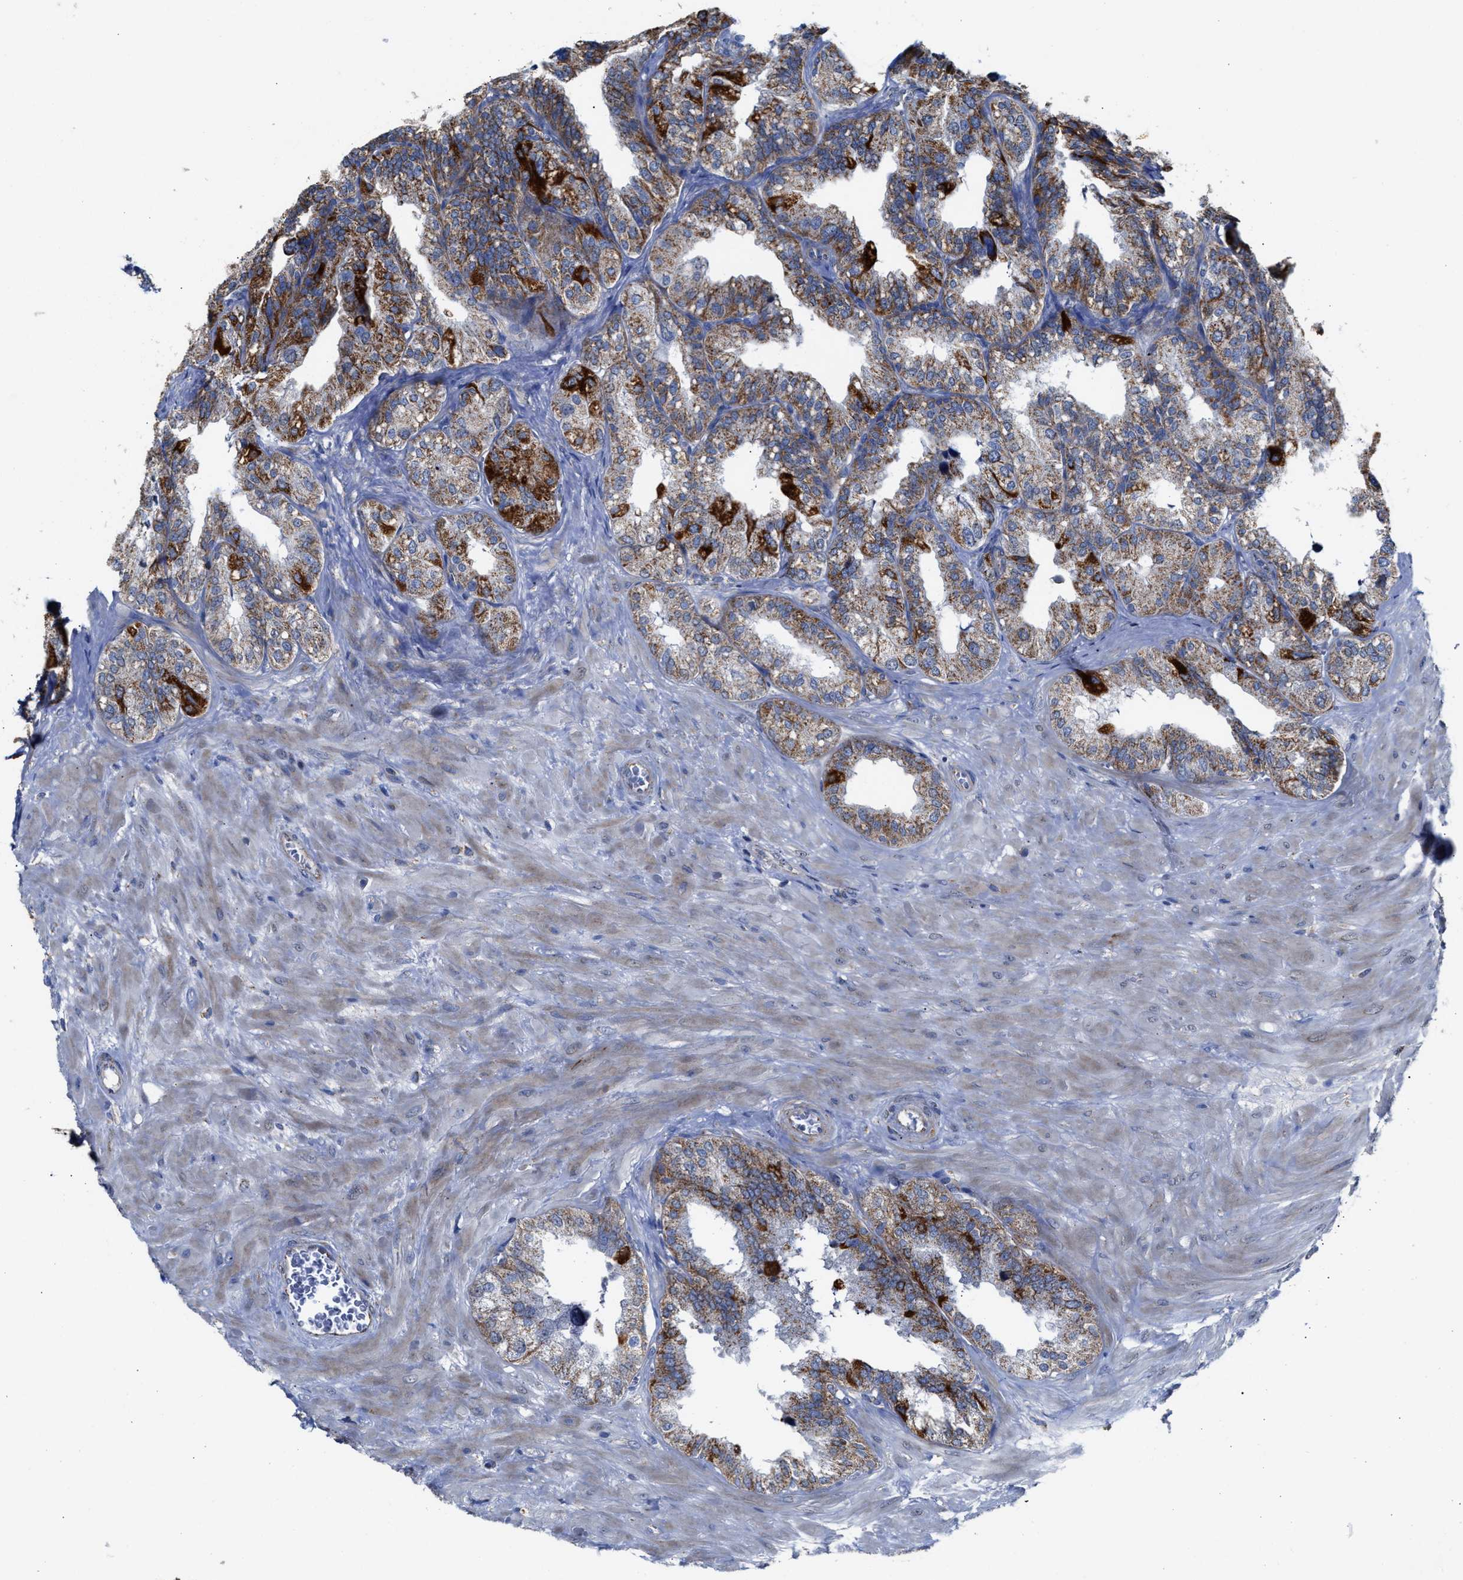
{"staining": {"intensity": "moderate", "quantity": ">75%", "location": "cytoplasmic/membranous"}, "tissue": "seminal vesicle", "cell_type": "Glandular cells", "image_type": "normal", "snomed": [{"axis": "morphology", "description": "Normal tissue, NOS"}, {"axis": "topography", "description": "Prostate"}, {"axis": "topography", "description": "Seminal veicle"}], "caption": "A high-resolution photomicrograph shows IHC staining of benign seminal vesicle, which shows moderate cytoplasmic/membranous positivity in about >75% of glandular cells.", "gene": "MECR", "patient": {"sex": "male", "age": 51}}